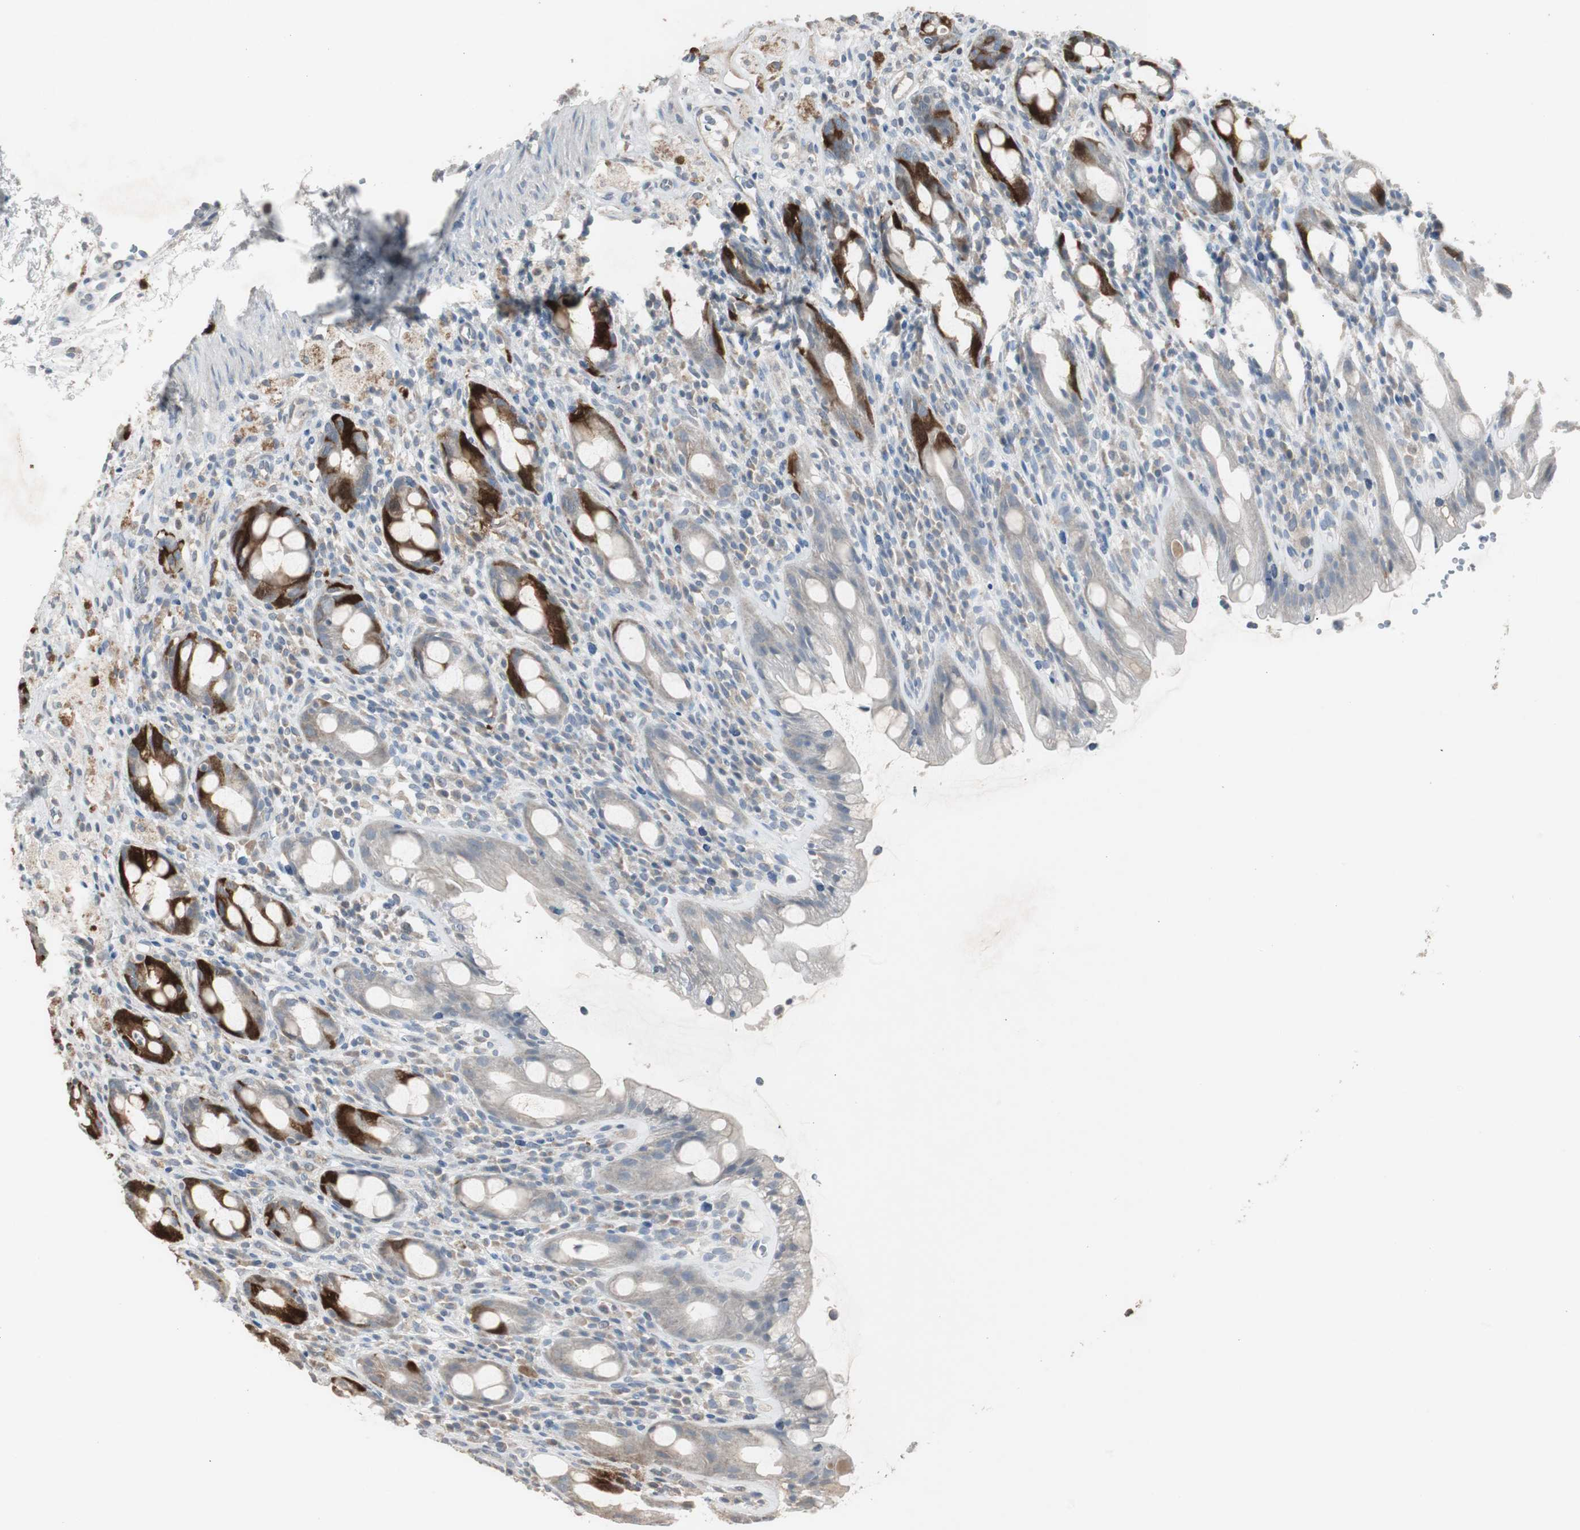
{"staining": {"intensity": "strong", "quantity": "25%-75%", "location": "cytoplasmic/membranous"}, "tissue": "rectum", "cell_type": "Glandular cells", "image_type": "normal", "snomed": [{"axis": "morphology", "description": "Normal tissue, NOS"}, {"axis": "topography", "description": "Rectum"}], "caption": "Immunohistochemical staining of unremarkable human rectum reveals 25%-75% levels of strong cytoplasmic/membranous protein staining in approximately 25%-75% of glandular cells.", "gene": "TK1", "patient": {"sex": "male", "age": 44}}